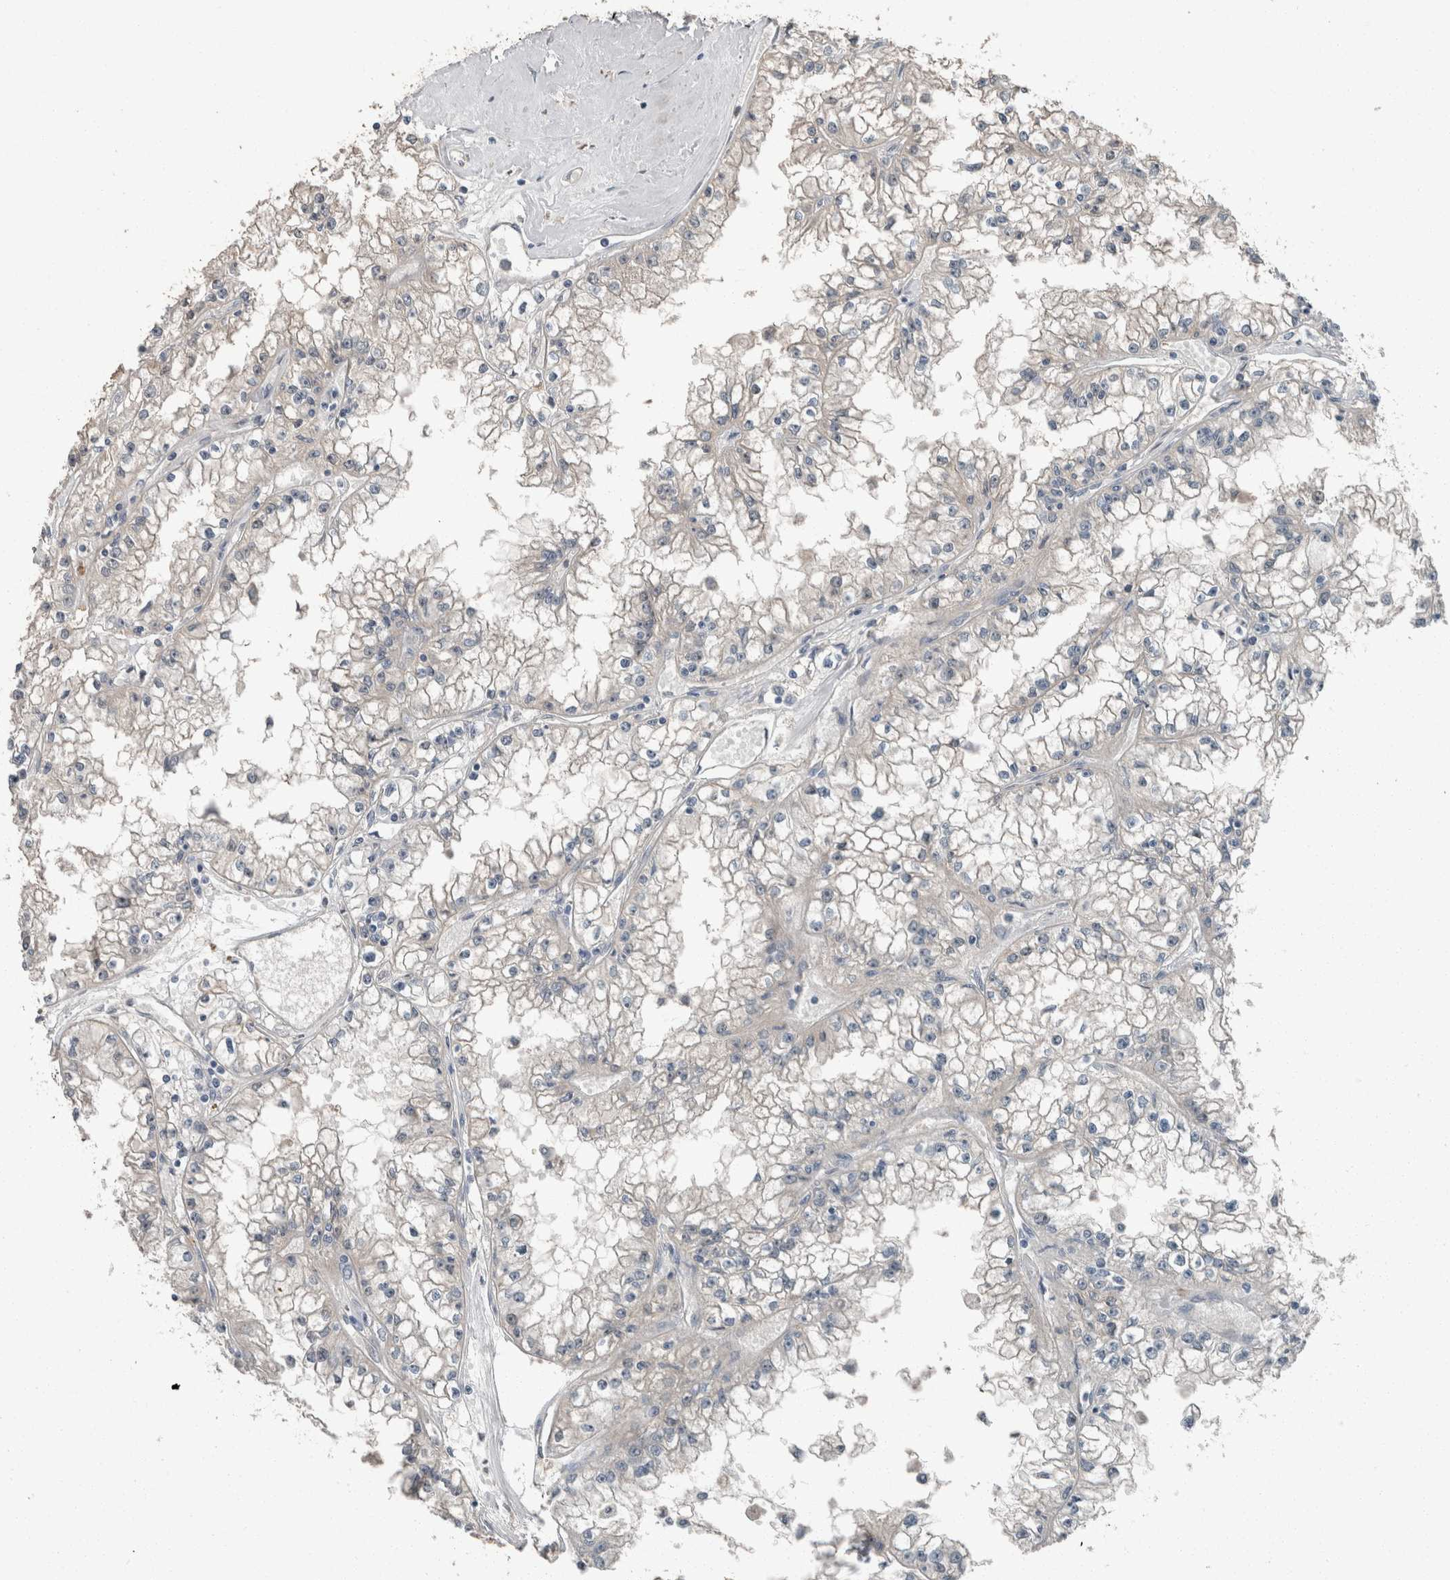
{"staining": {"intensity": "negative", "quantity": "none", "location": "none"}, "tissue": "renal cancer", "cell_type": "Tumor cells", "image_type": "cancer", "snomed": [{"axis": "morphology", "description": "Adenocarcinoma, NOS"}, {"axis": "topography", "description": "Kidney"}], "caption": "Renal cancer (adenocarcinoma) was stained to show a protein in brown. There is no significant positivity in tumor cells. (Brightfield microscopy of DAB (3,3'-diaminobenzidine) immunohistochemistry (IHC) at high magnification).", "gene": "KNTC1", "patient": {"sex": "male", "age": 56}}